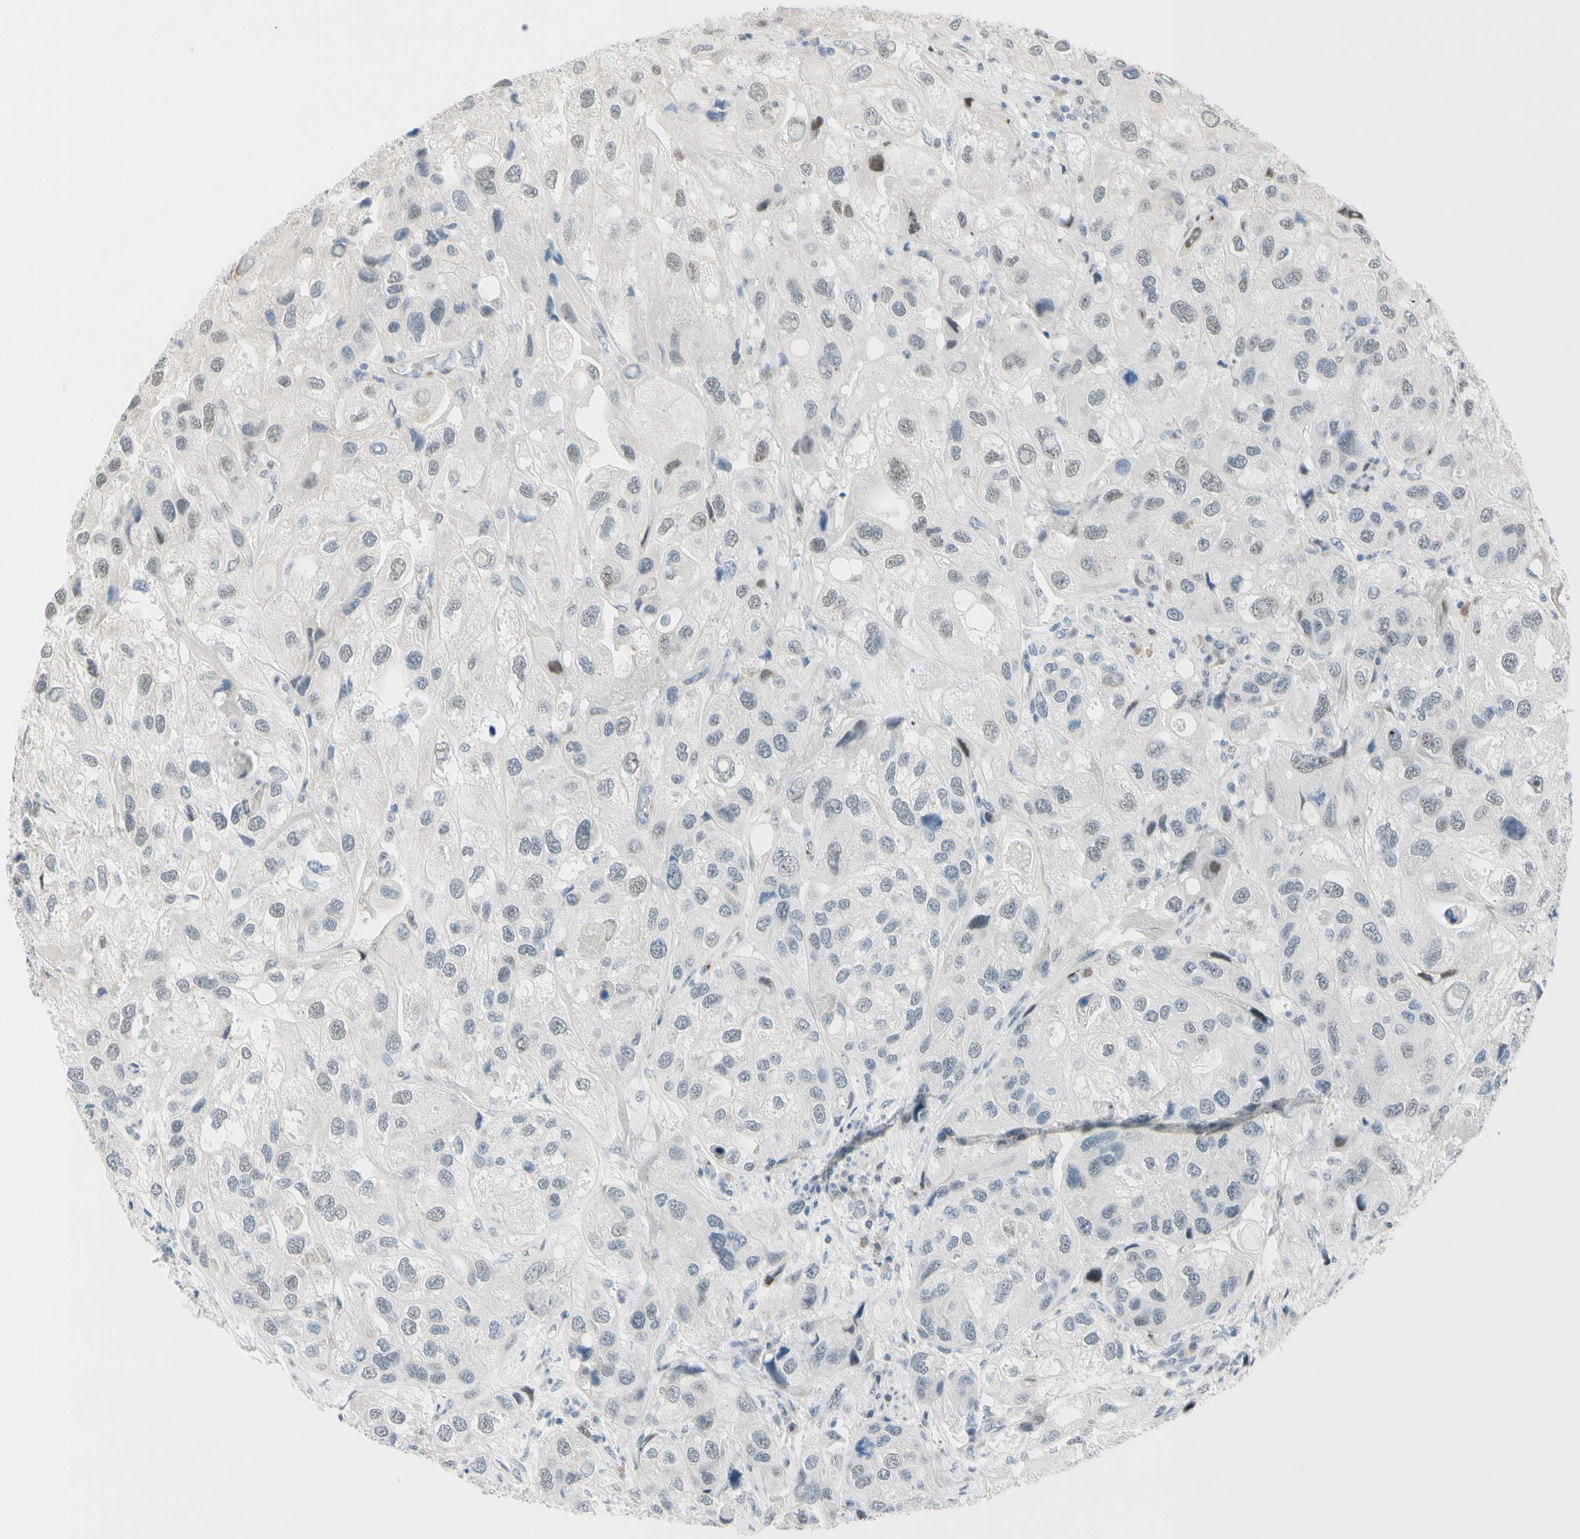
{"staining": {"intensity": "negative", "quantity": "none", "location": "none"}, "tissue": "urothelial cancer", "cell_type": "Tumor cells", "image_type": "cancer", "snomed": [{"axis": "morphology", "description": "Urothelial carcinoma, High grade"}, {"axis": "topography", "description": "Urinary bladder"}], "caption": "This is an immunohistochemistry photomicrograph of high-grade urothelial carcinoma. There is no positivity in tumor cells.", "gene": "B4GALNT1", "patient": {"sex": "female", "age": 64}}